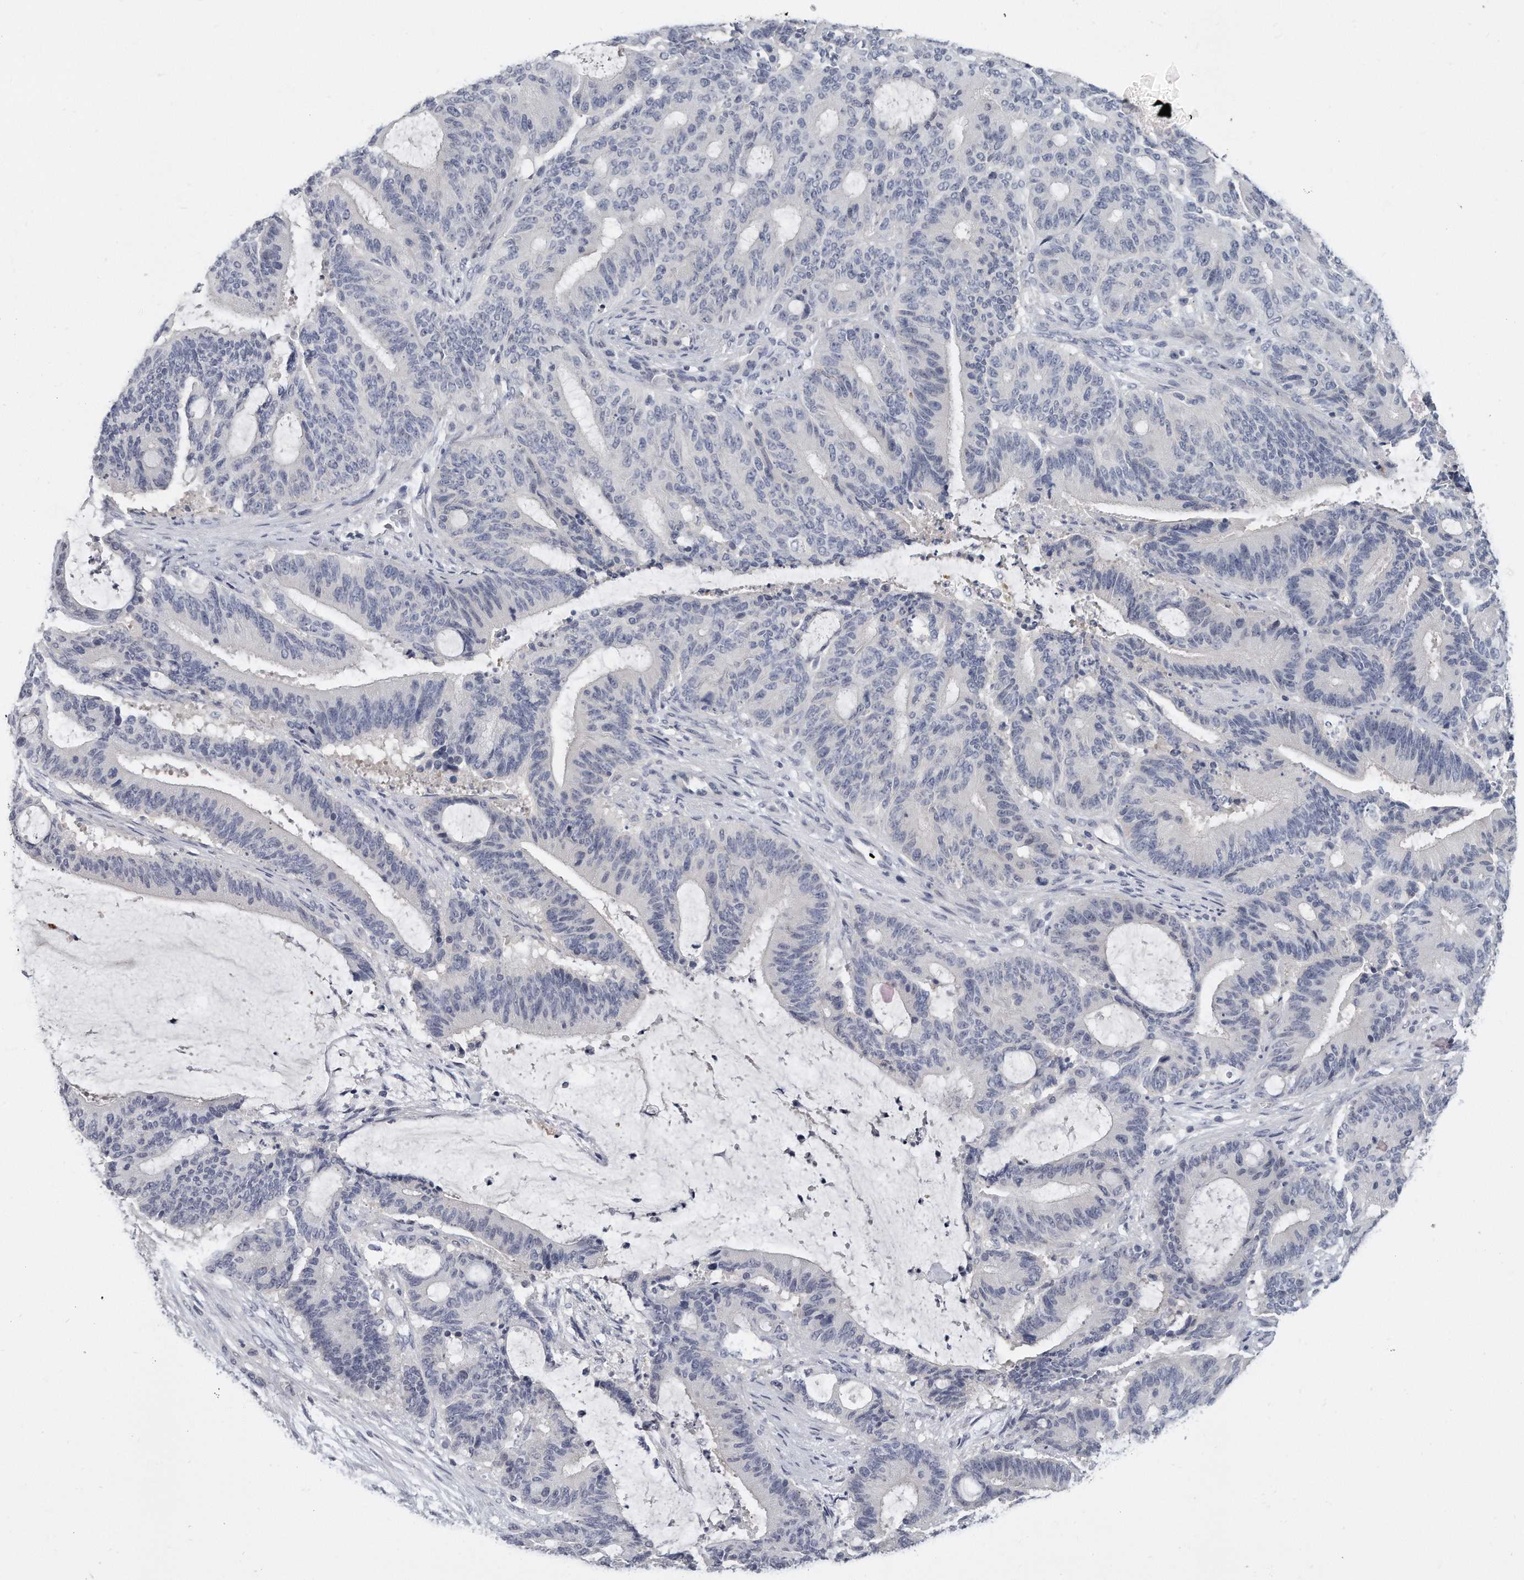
{"staining": {"intensity": "negative", "quantity": "none", "location": "none"}, "tissue": "liver cancer", "cell_type": "Tumor cells", "image_type": "cancer", "snomed": [{"axis": "morphology", "description": "Normal tissue, NOS"}, {"axis": "morphology", "description": "Cholangiocarcinoma"}, {"axis": "topography", "description": "Liver"}, {"axis": "topography", "description": "Peripheral nerve tissue"}], "caption": "Immunohistochemical staining of liver cholangiocarcinoma shows no significant positivity in tumor cells.", "gene": "KLHL7", "patient": {"sex": "female", "age": 73}}